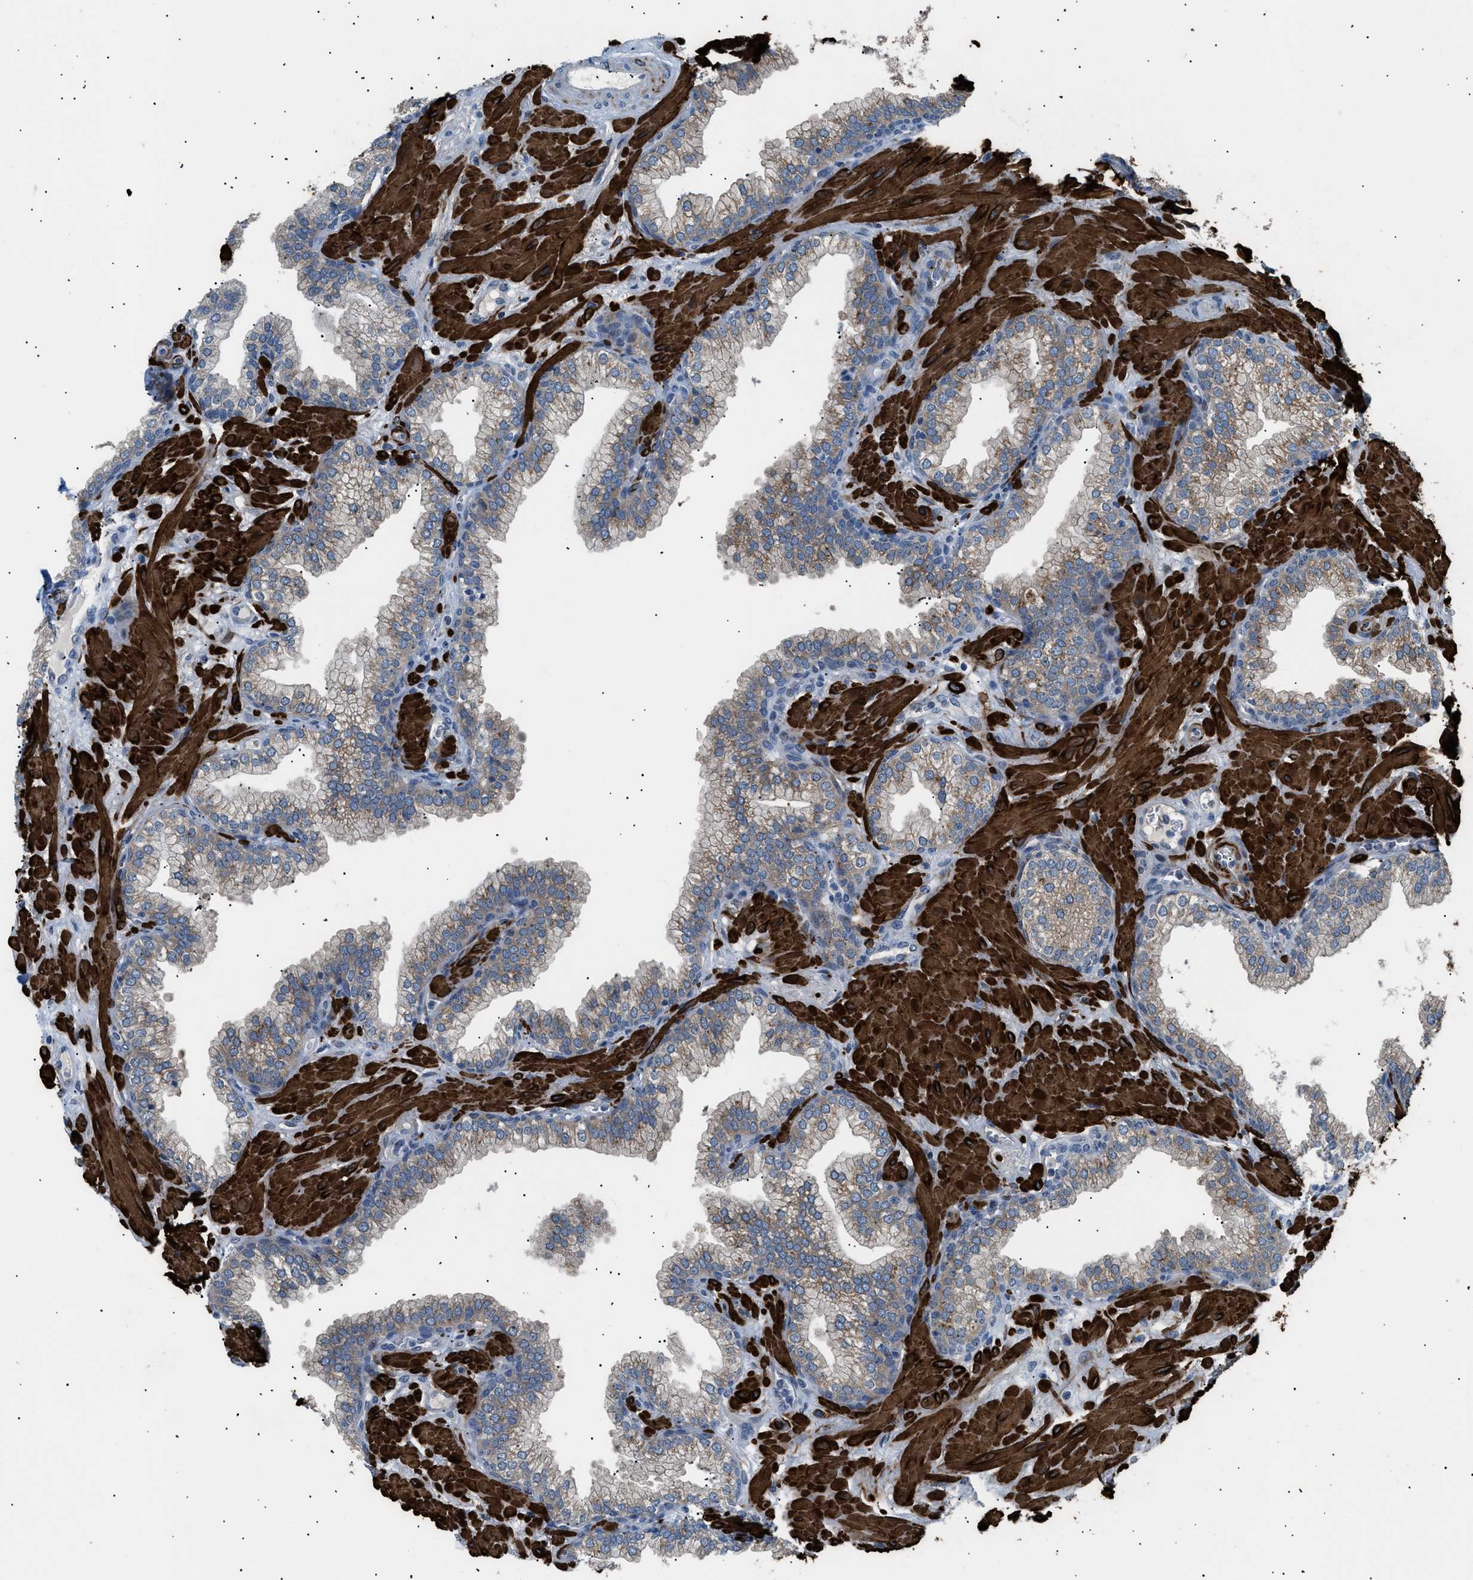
{"staining": {"intensity": "weak", "quantity": "25%-75%", "location": "cytoplasmic/membranous"}, "tissue": "prostate", "cell_type": "Glandular cells", "image_type": "normal", "snomed": [{"axis": "morphology", "description": "Normal tissue, NOS"}, {"axis": "morphology", "description": "Urothelial carcinoma, Low grade"}, {"axis": "topography", "description": "Urinary bladder"}, {"axis": "topography", "description": "Prostate"}], "caption": "Immunohistochemical staining of normal human prostate displays 25%-75% levels of weak cytoplasmic/membranous protein expression in about 25%-75% of glandular cells.", "gene": "ICA1", "patient": {"sex": "male", "age": 60}}